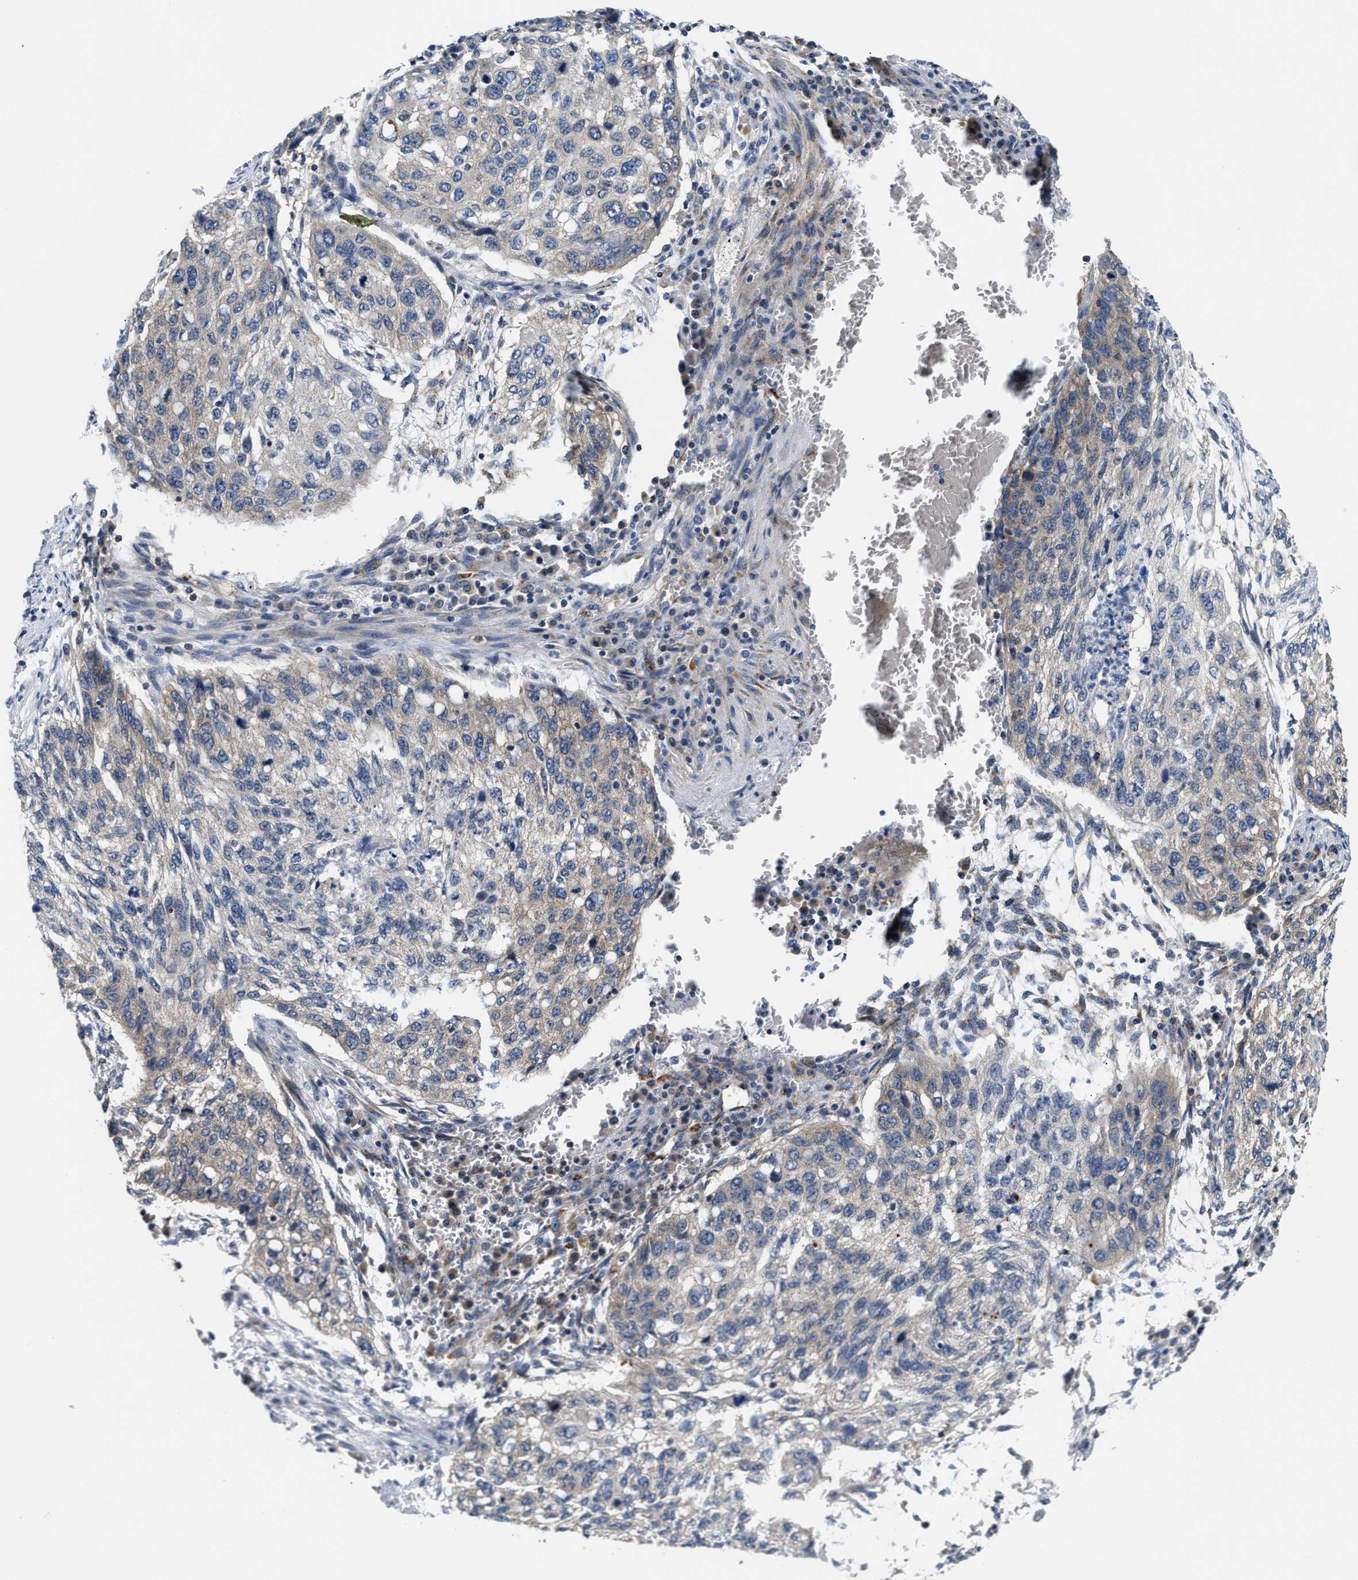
{"staining": {"intensity": "weak", "quantity": "<25%", "location": "cytoplasmic/membranous"}, "tissue": "lung cancer", "cell_type": "Tumor cells", "image_type": "cancer", "snomed": [{"axis": "morphology", "description": "Squamous cell carcinoma, NOS"}, {"axis": "topography", "description": "Lung"}], "caption": "Tumor cells show no significant staining in squamous cell carcinoma (lung).", "gene": "CCM2", "patient": {"sex": "female", "age": 63}}